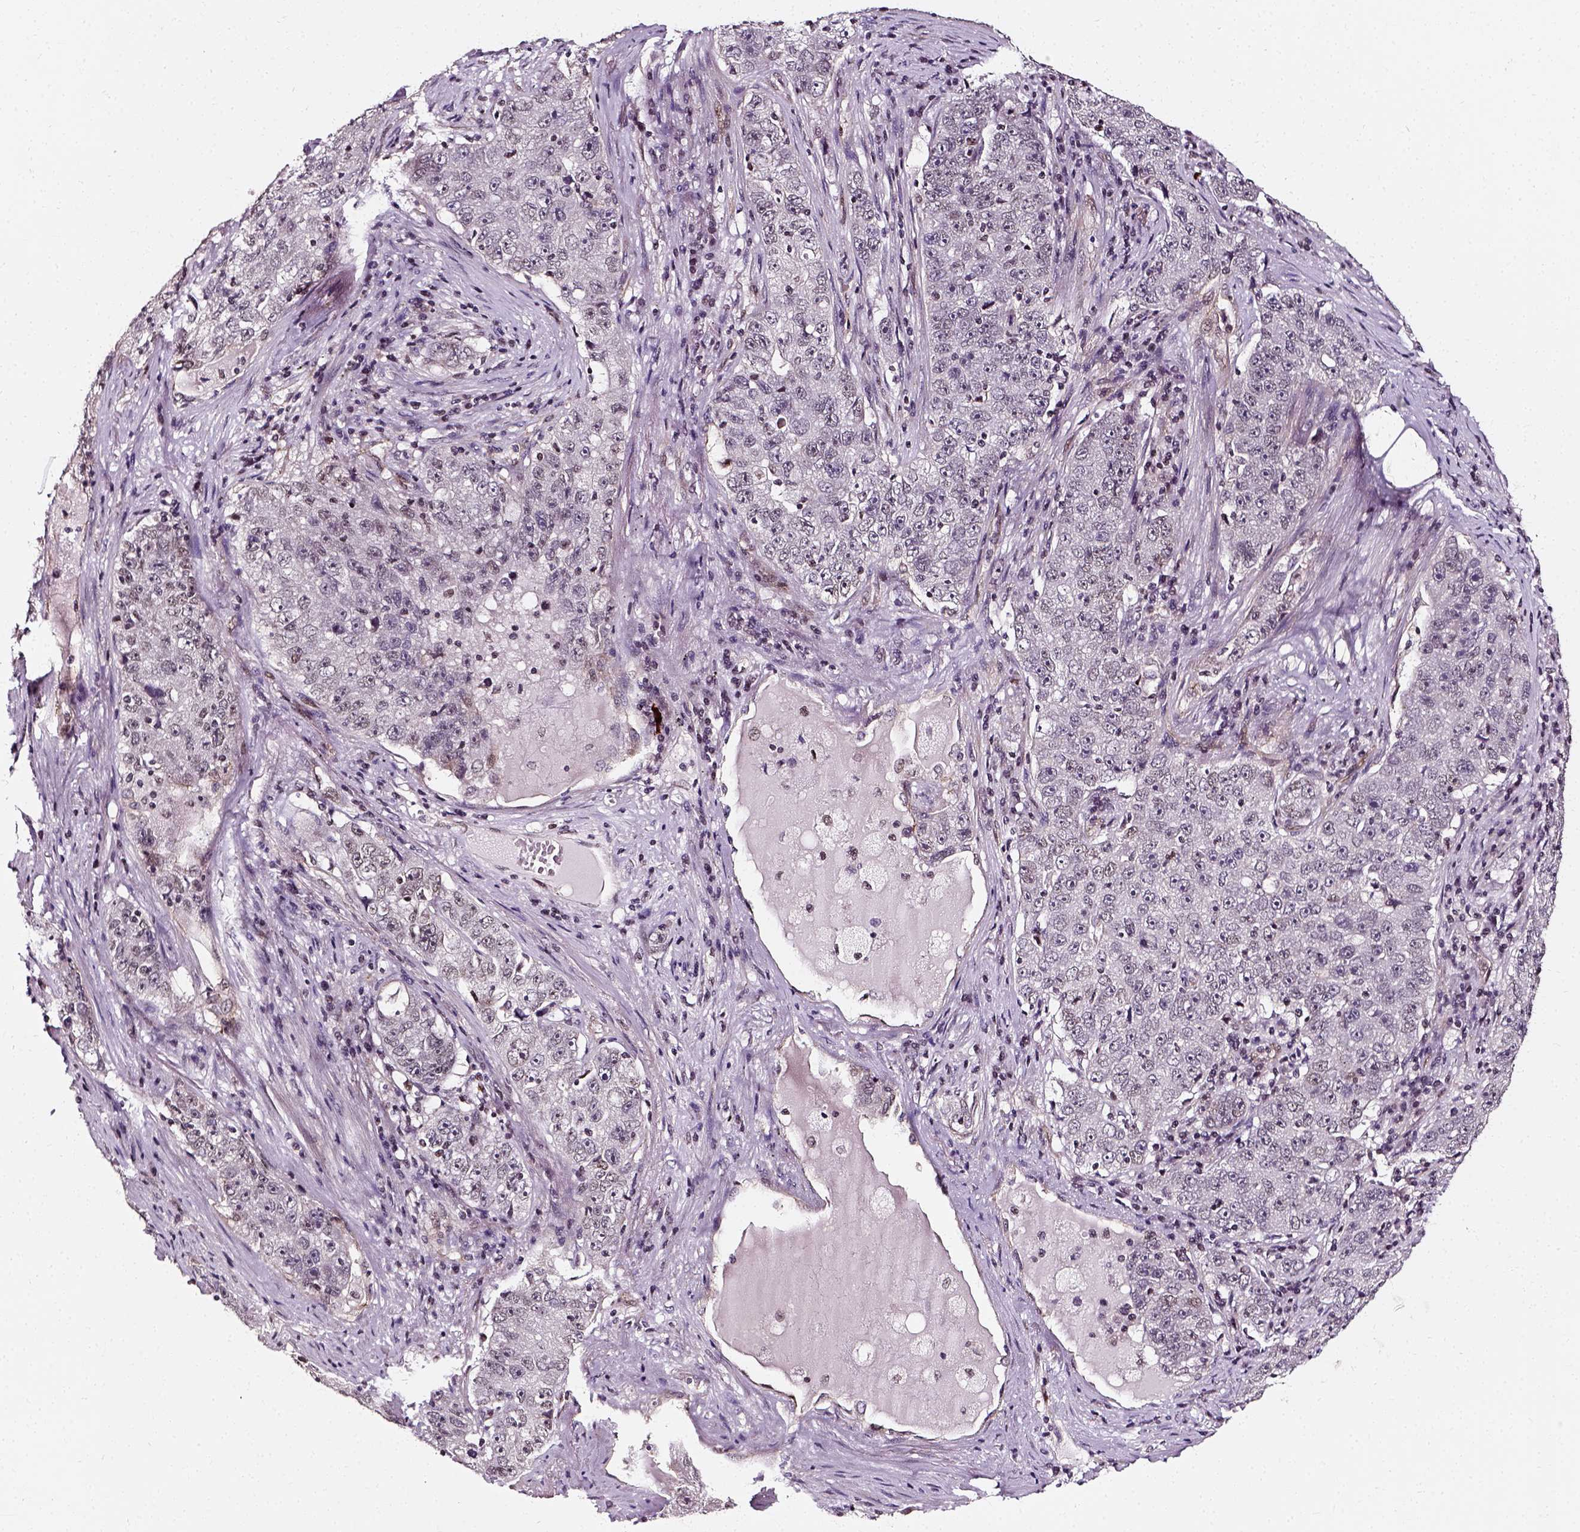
{"staining": {"intensity": "negative", "quantity": "none", "location": "none"}, "tissue": "lung cancer", "cell_type": "Tumor cells", "image_type": "cancer", "snomed": [{"axis": "morphology", "description": "Normal morphology"}, {"axis": "morphology", "description": "Adenocarcinoma, NOS"}, {"axis": "topography", "description": "Lymph node"}, {"axis": "topography", "description": "Lung"}], "caption": "Photomicrograph shows no protein positivity in tumor cells of adenocarcinoma (lung) tissue. (Immunohistochemistry, brightfield microscopy, high magnification).", "gene": "NACC1", "patient": {"sex": "female", "age": 57}}